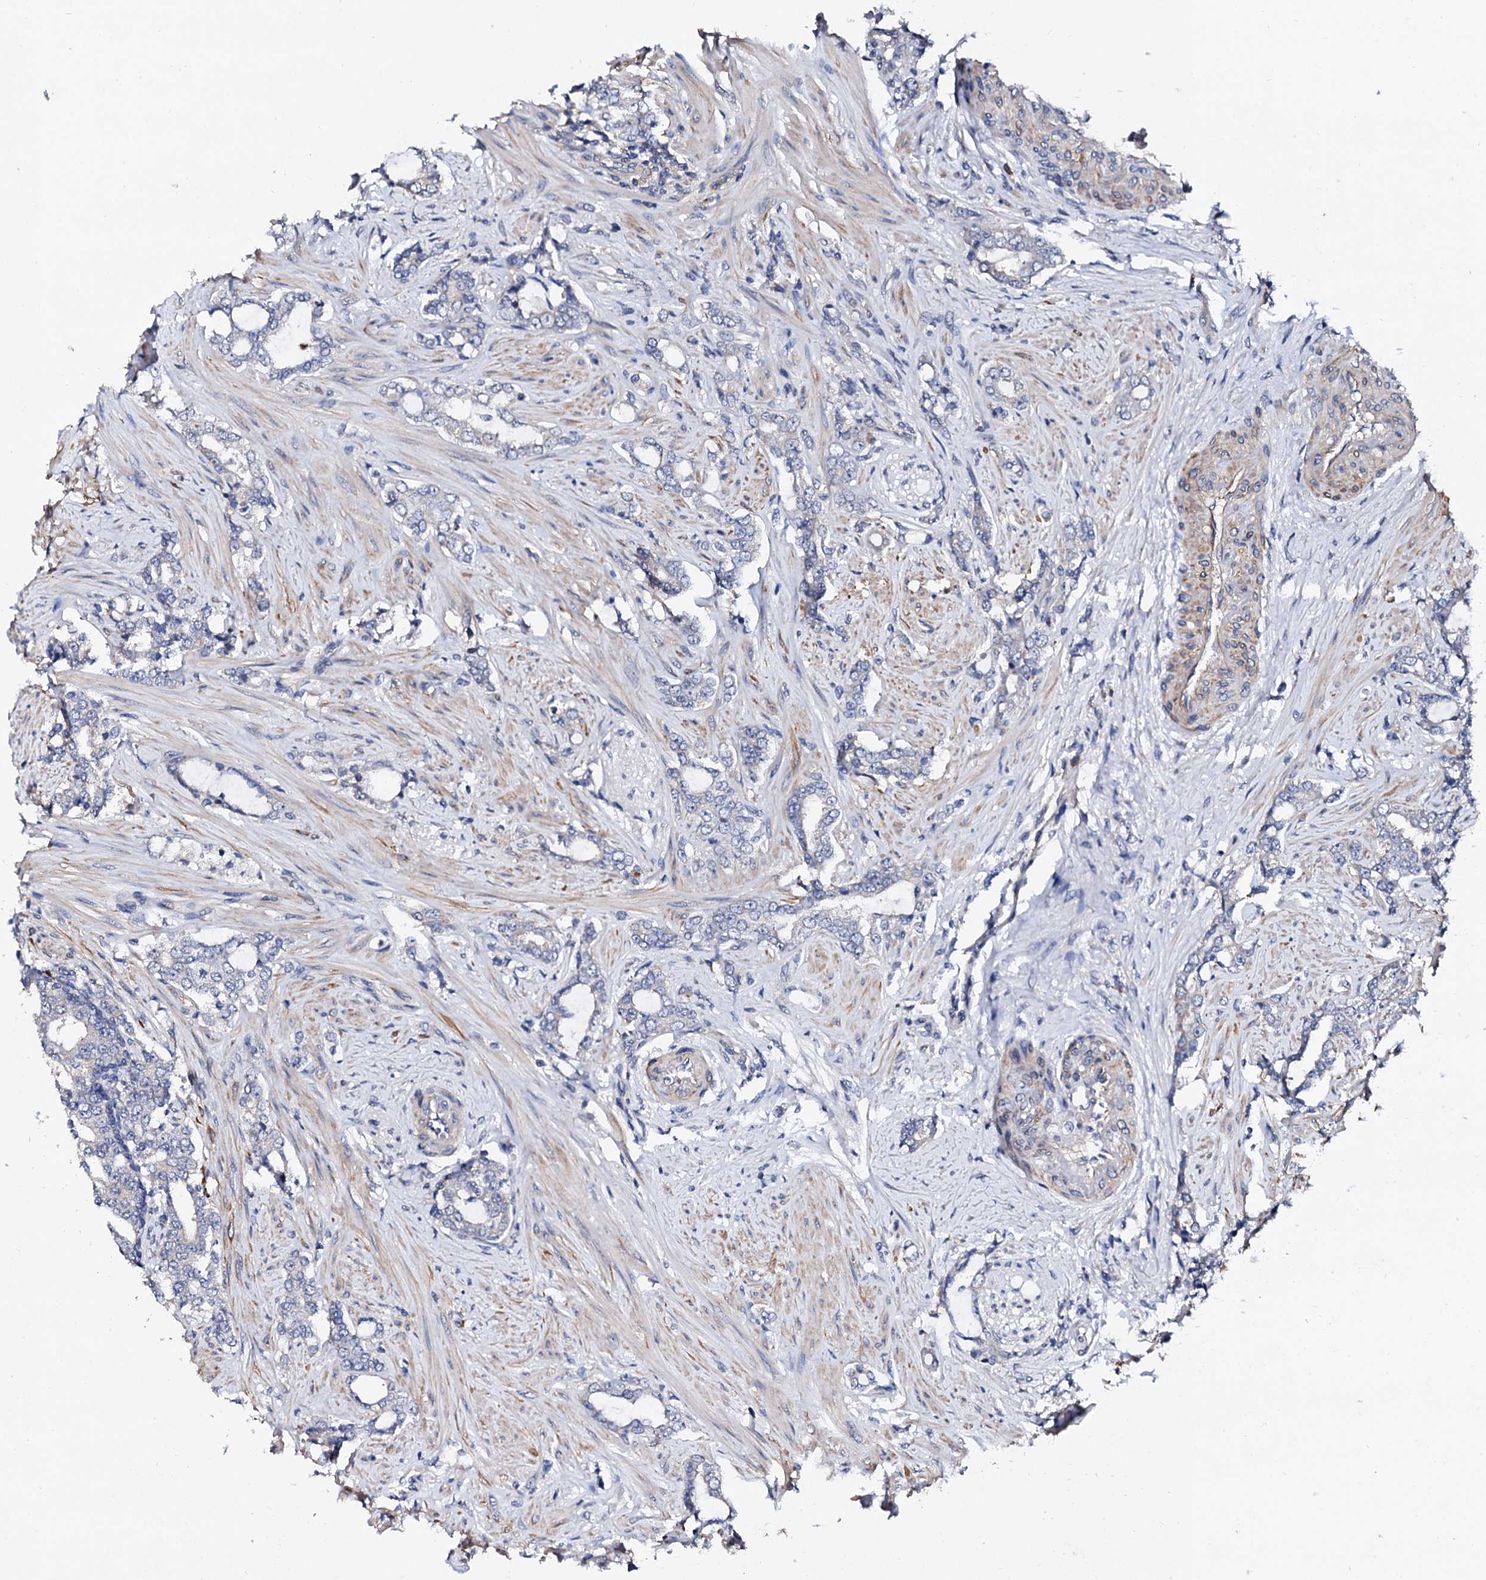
{"staining": {"intensity": "negative", "quantity": "none", "location": "none"}, "tissue": "prostate cancer", "cell_type": "Tumor cells", "image_type": "cancer", "snomed": [{"axis": "morphology", "description": "Adenocarcinoma, High grade"}, {"axis": "topography", "description": "Prostate"}], "caption": "The image exhibits no staining of tumor cells in high-grade adenocarcinoma (prostate).", "gene": "NUP58", "patient": {"sex": "male", "age": 64}}